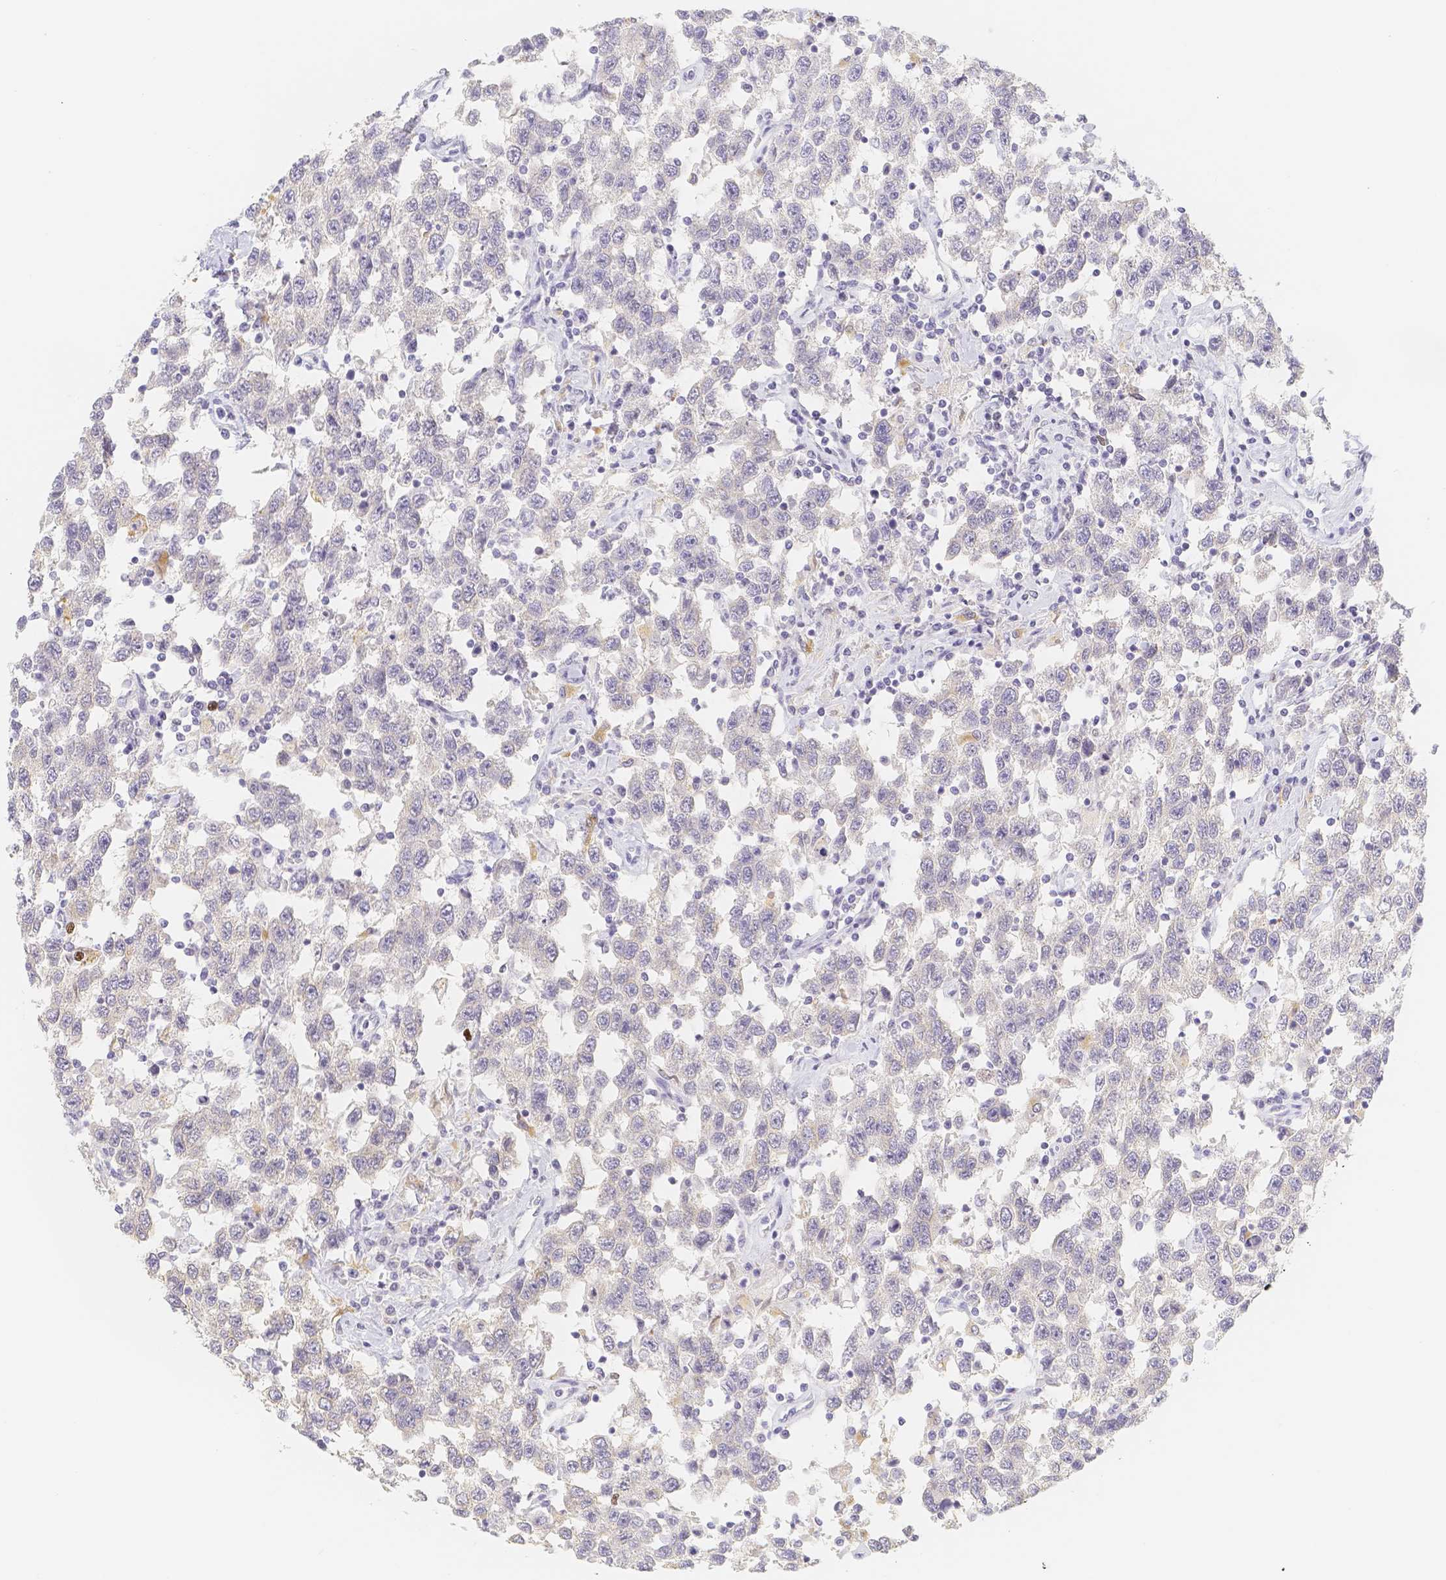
{"staining": {"intensity": "negative", "quantity": "none", "location": "none"}, "tissue": "testis cancer", "cell_type": "Tumor cells", "image_type": "cancer", "snomed": [{"axis": "morphology", "description": "Seminoma, NOS"}, {"axis": "topography", "description": "Testis"}], "caption": "This is a histopathology image of IHC staining of testis seminoma, which shows no staining in tumor cells.", "gene": "PADI4", "patient": {"sex": "male", "age": 41}}